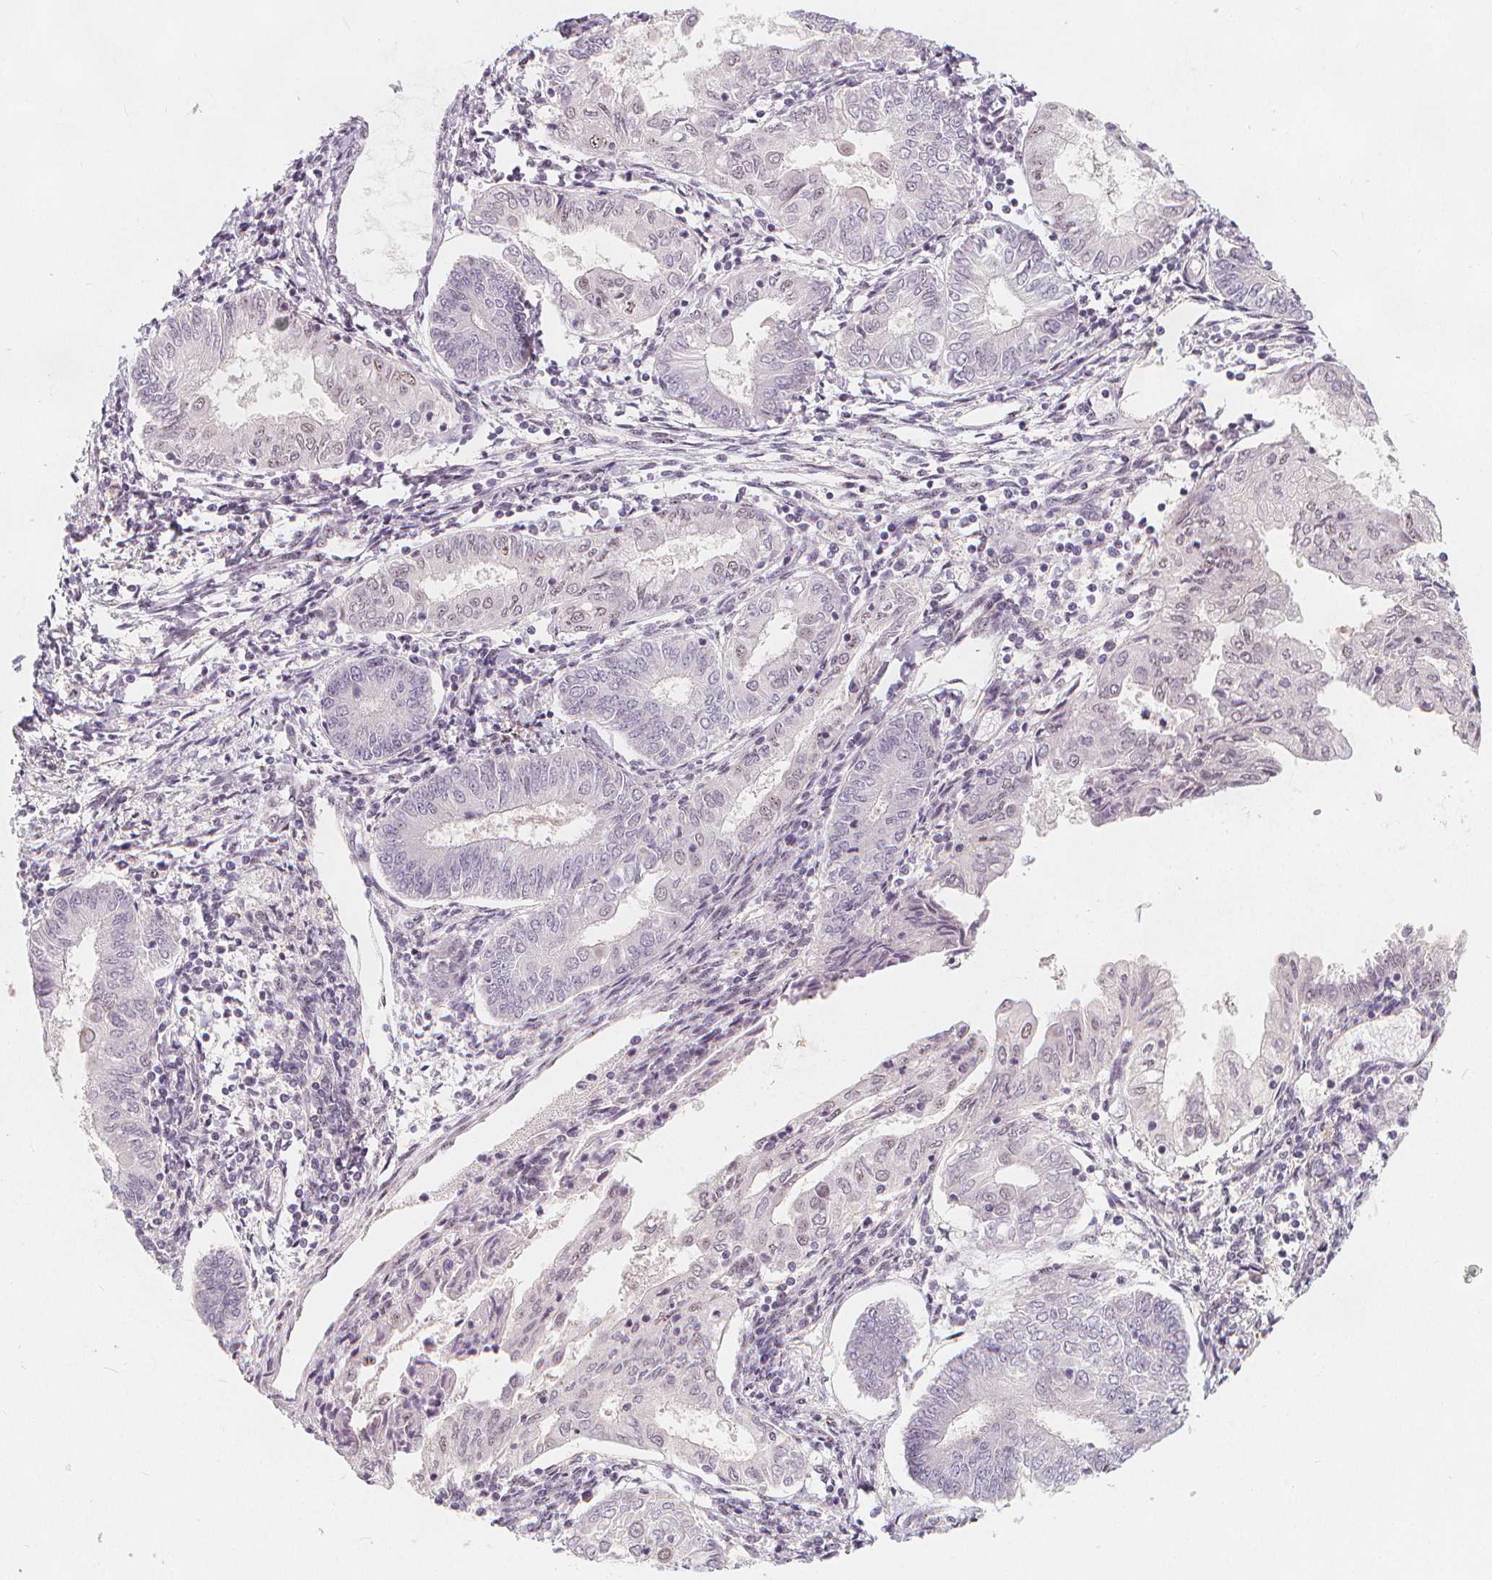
{"staining": {"intensity": "negative", "quantity": "none", "location": "none"}, "tissue": "endometrial cancer", "cell_type": "Tumor cells", "image_type": "cancer", "snomed": [{"axis": "morphology", "description": "Adenocarcinoma, NOS"}, {"axis": "topography", "description": "Endometrium"}], "caption": "This is an IHC micrograph of human endometrial cancer (adenocarcinoma). There is no positivity in tumor cells.", "gene": "DRC3", "patient": {"sex": "female", "age": 68}}